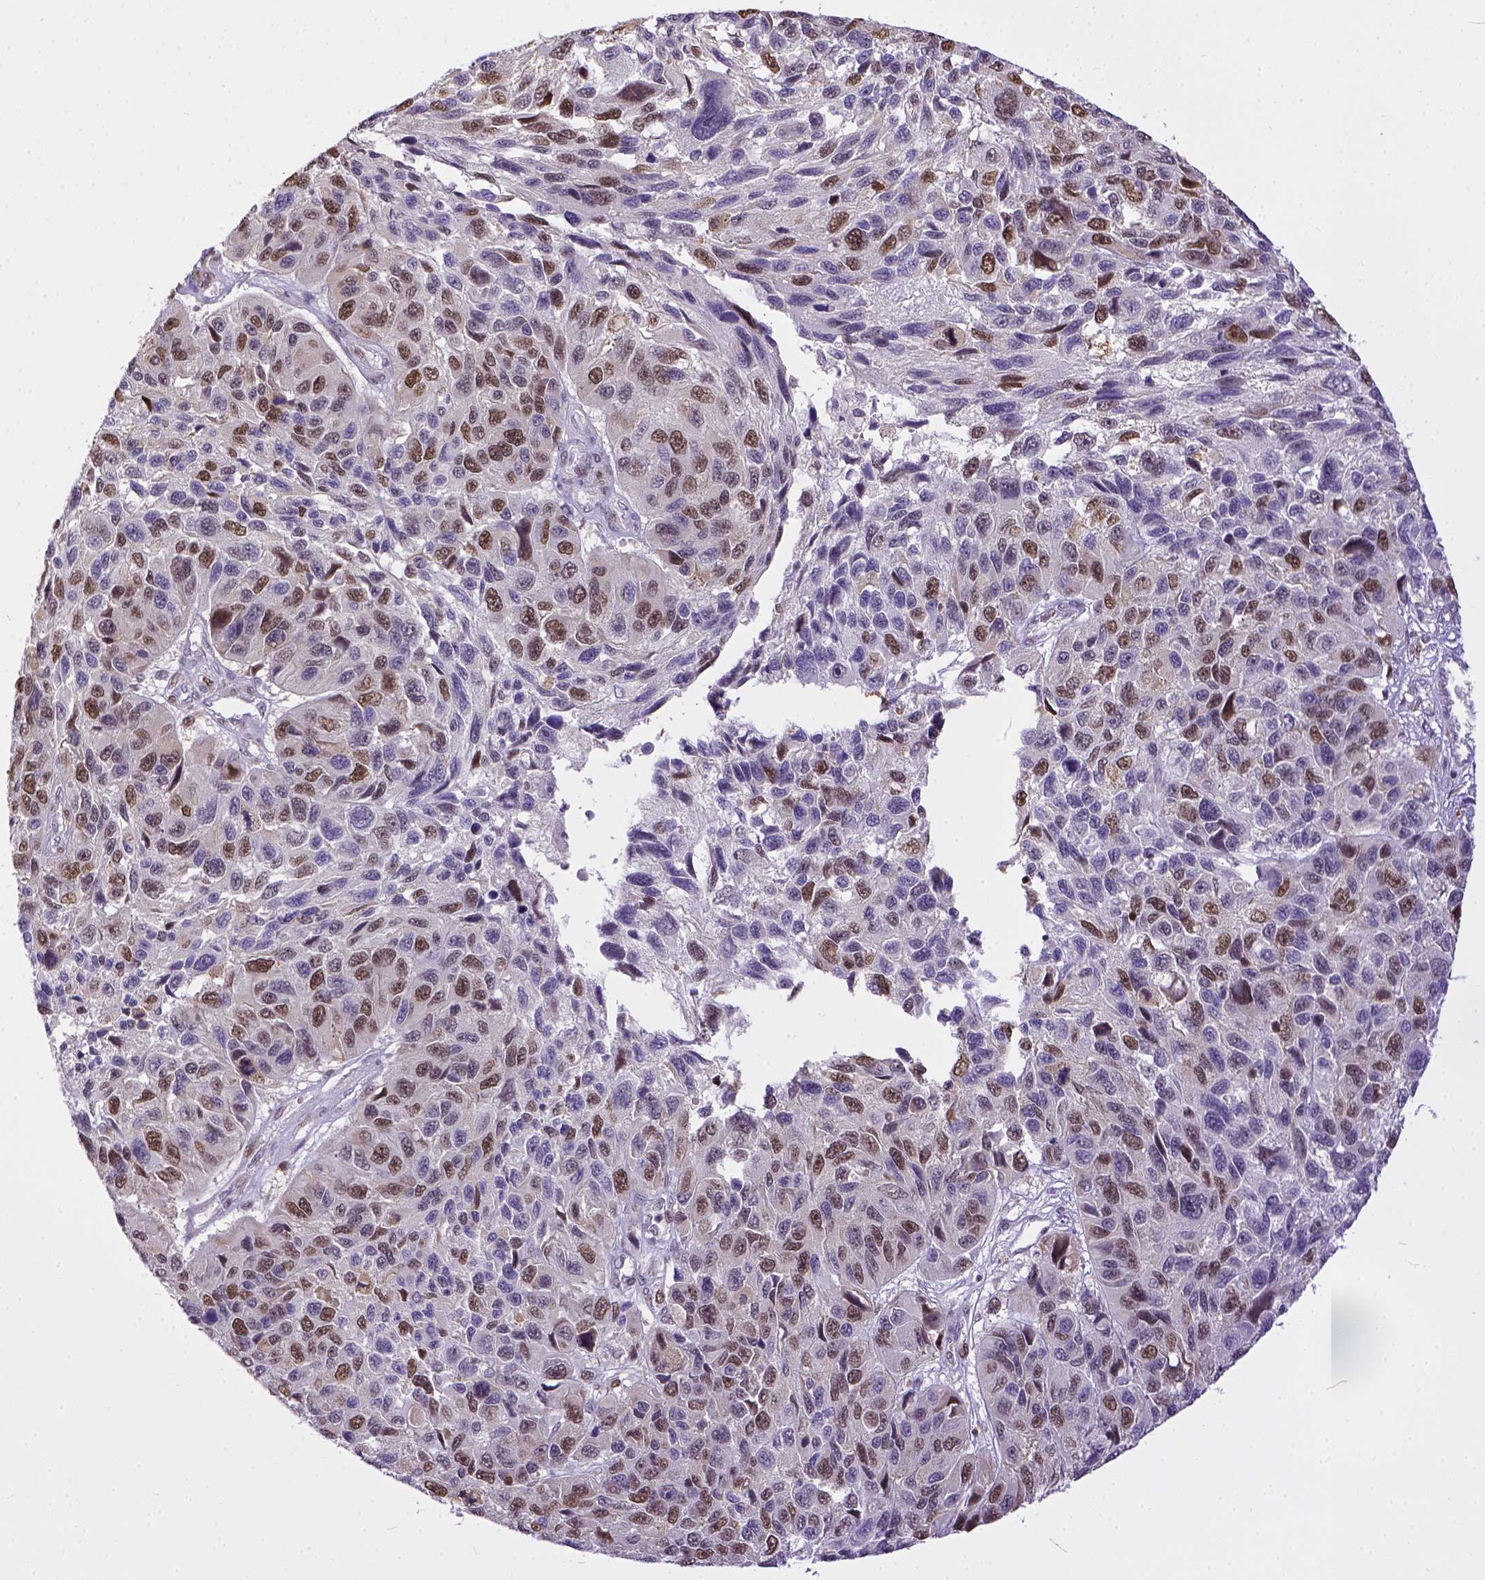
{"staining": {"intensity": "moderate", "quantity": "25%-75%", "location": "nuclear"}, "tissue": "melanoma", "cell_type": "Tumor cells", "image_type": "cancer", "snomed": [{"axis": "morphology", "description": "Malignant melanoma, NOS"}, {"axis": "topography", "description": "Skin"}], "caption": "Melanoma stained with DAB immunohistochemistry (IHC) exhibits medium levels of moderate nuclear staining in about 25%-75% of tumor cells.", "gene": "ERCC1", "patient": {"sex": "male", "age": 53}}